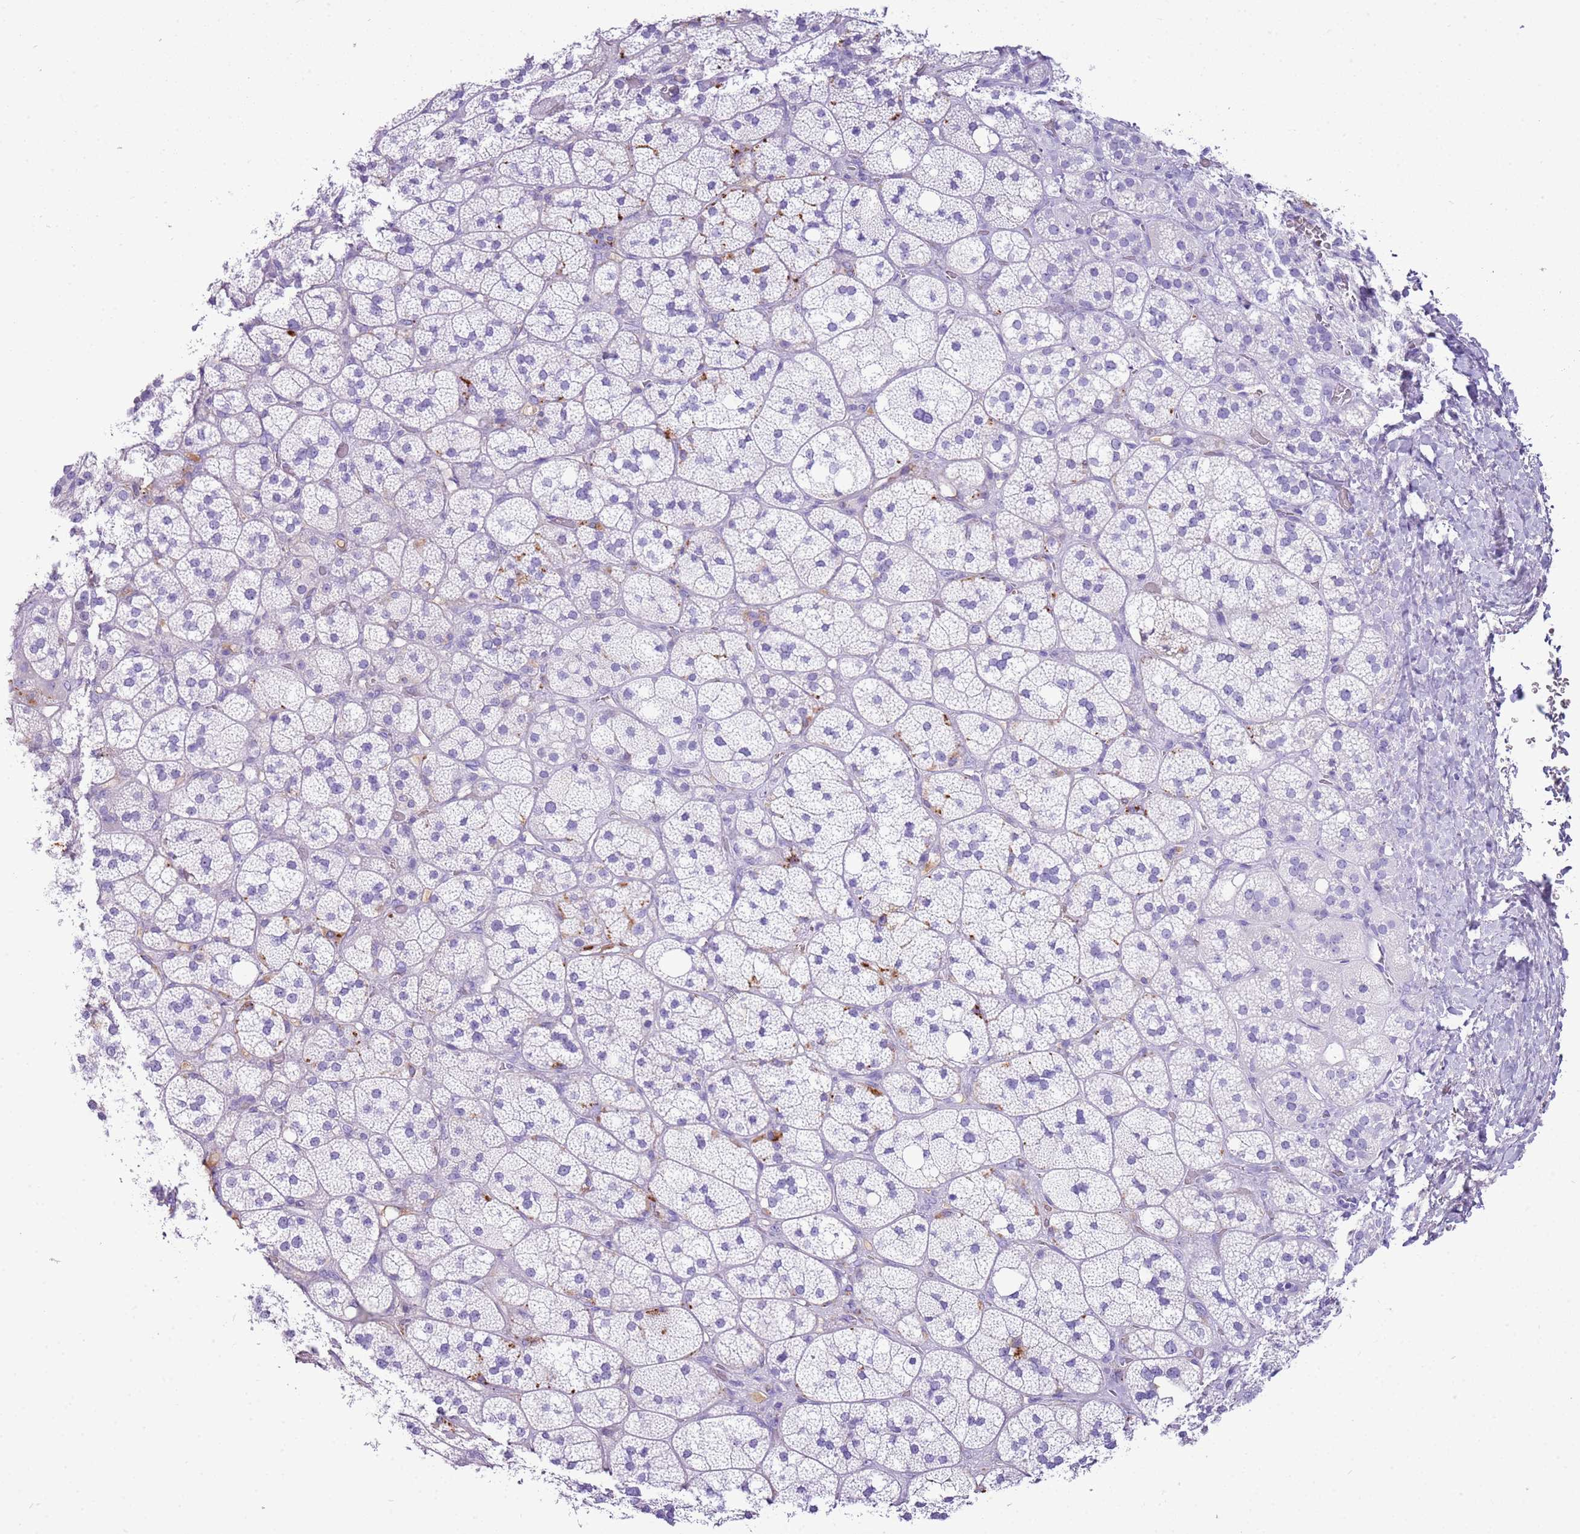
{"staining": {"intensity": "negative", "quantity": "none", "location": "none"}, "tissue": "adrenal gland", "cell_type": "Glandular cells", "image_type": "normal", "snomed": [{"axis": "morphology", "description": "Normal tissue, NOS"}, {"axis": "topography", "description": "Adrenal gland"}], "caption": "The immunohistochemistry image has no significant positivity in glandular cells of adrenal gland.", "gene": "IGKV3", "patient": {"sex": "male", "age": 61}}